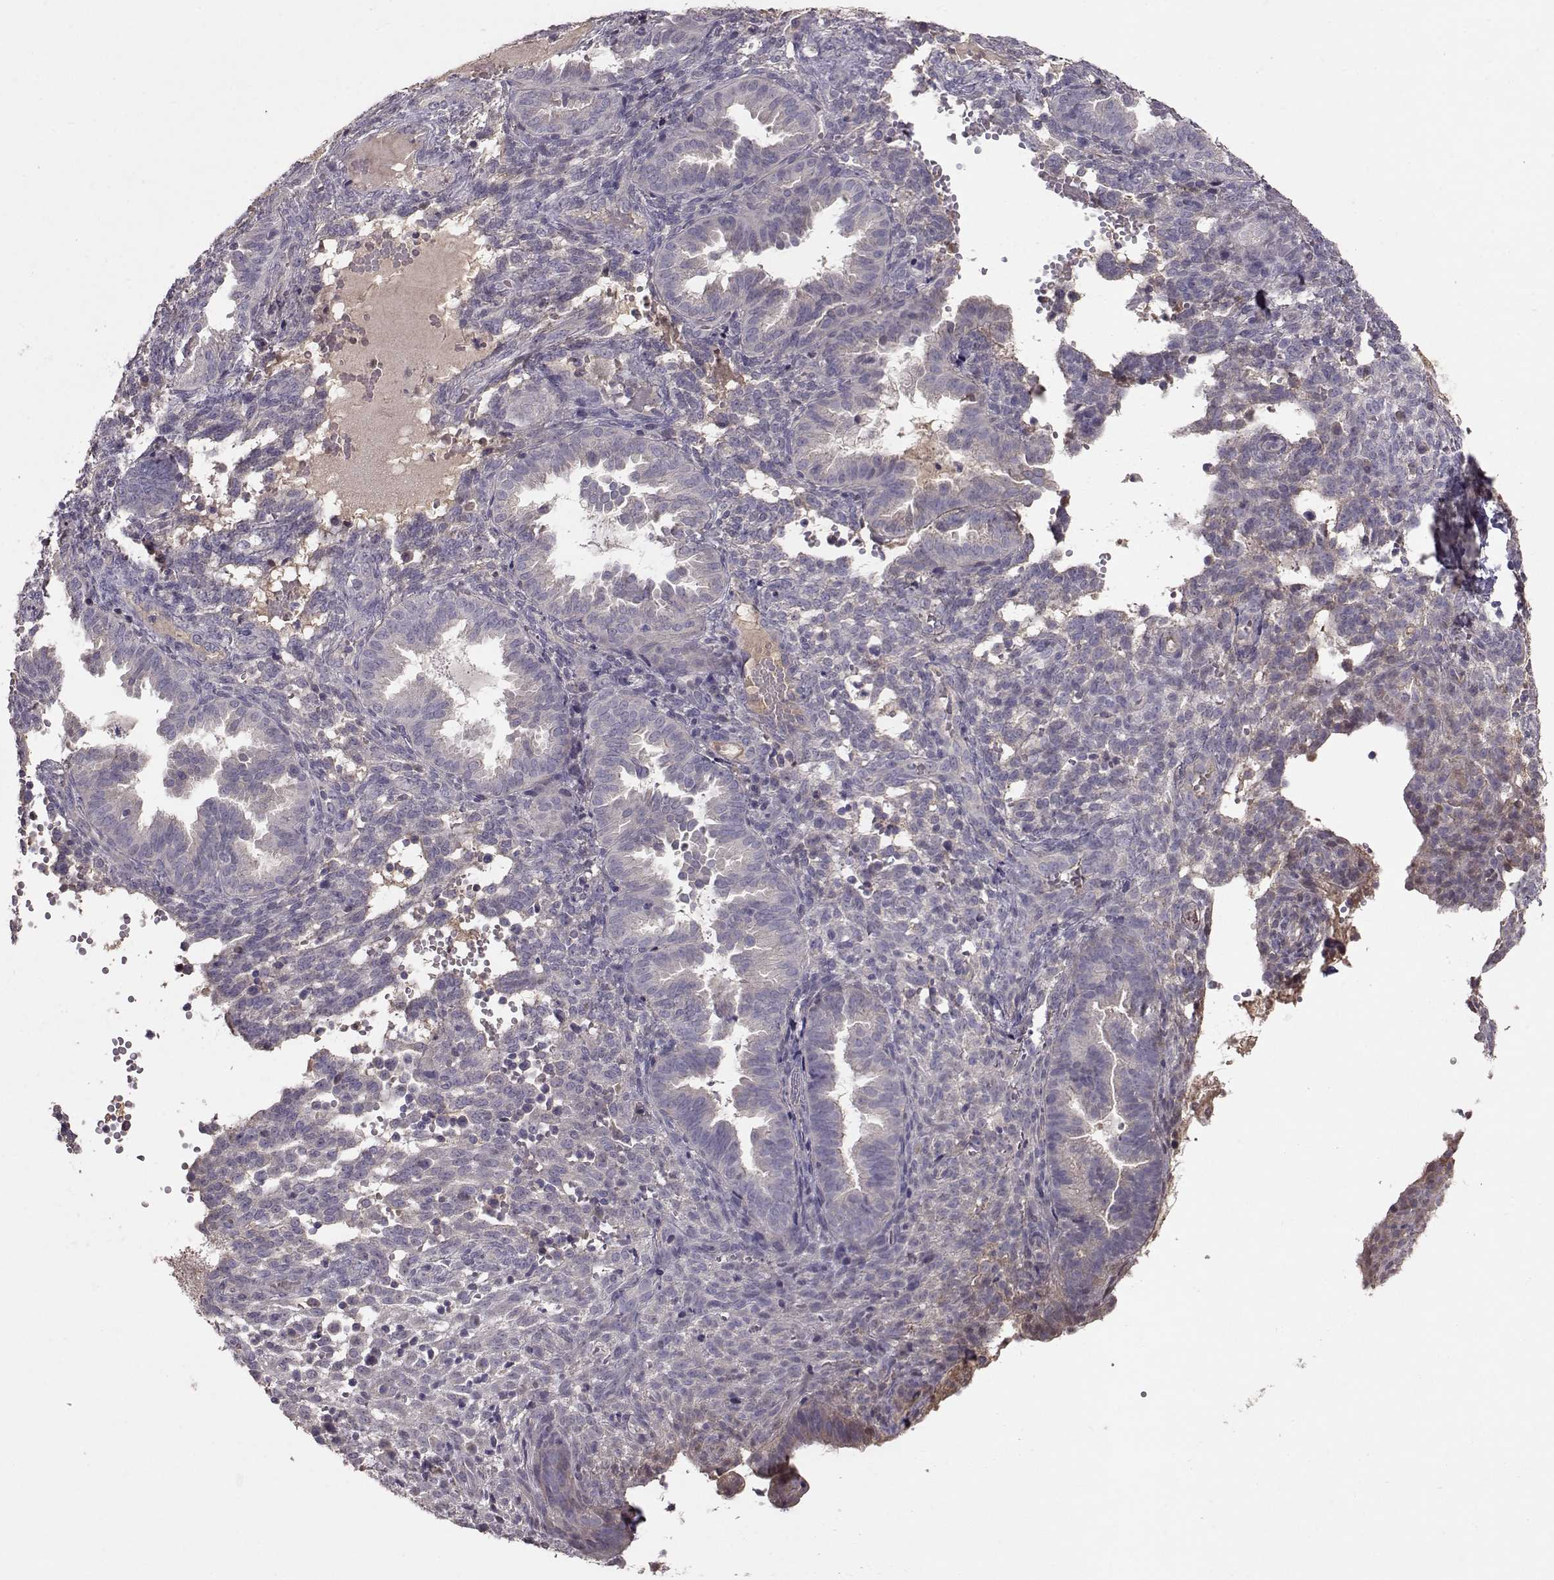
{"staining": {"intensity": "negative", "quantity": "none", "location": "none"}, "tissue": "endometrium", "cell_type": "Cells in endometrial stroma", "image_type": "normal", "snomed": [{"axis": "morphology", "description": "Normal tissue, NOS"}, {"axis": "topography", "description": "Endometrium"}], "caption": "DAB (3,3'-diaminobenzidine) immunohistochemical staining of normal endometrium displays no significant positivity in cells in endometrial stroma.", "gene": "PMCH", "patient": {"sex": "female", "age": 42}}